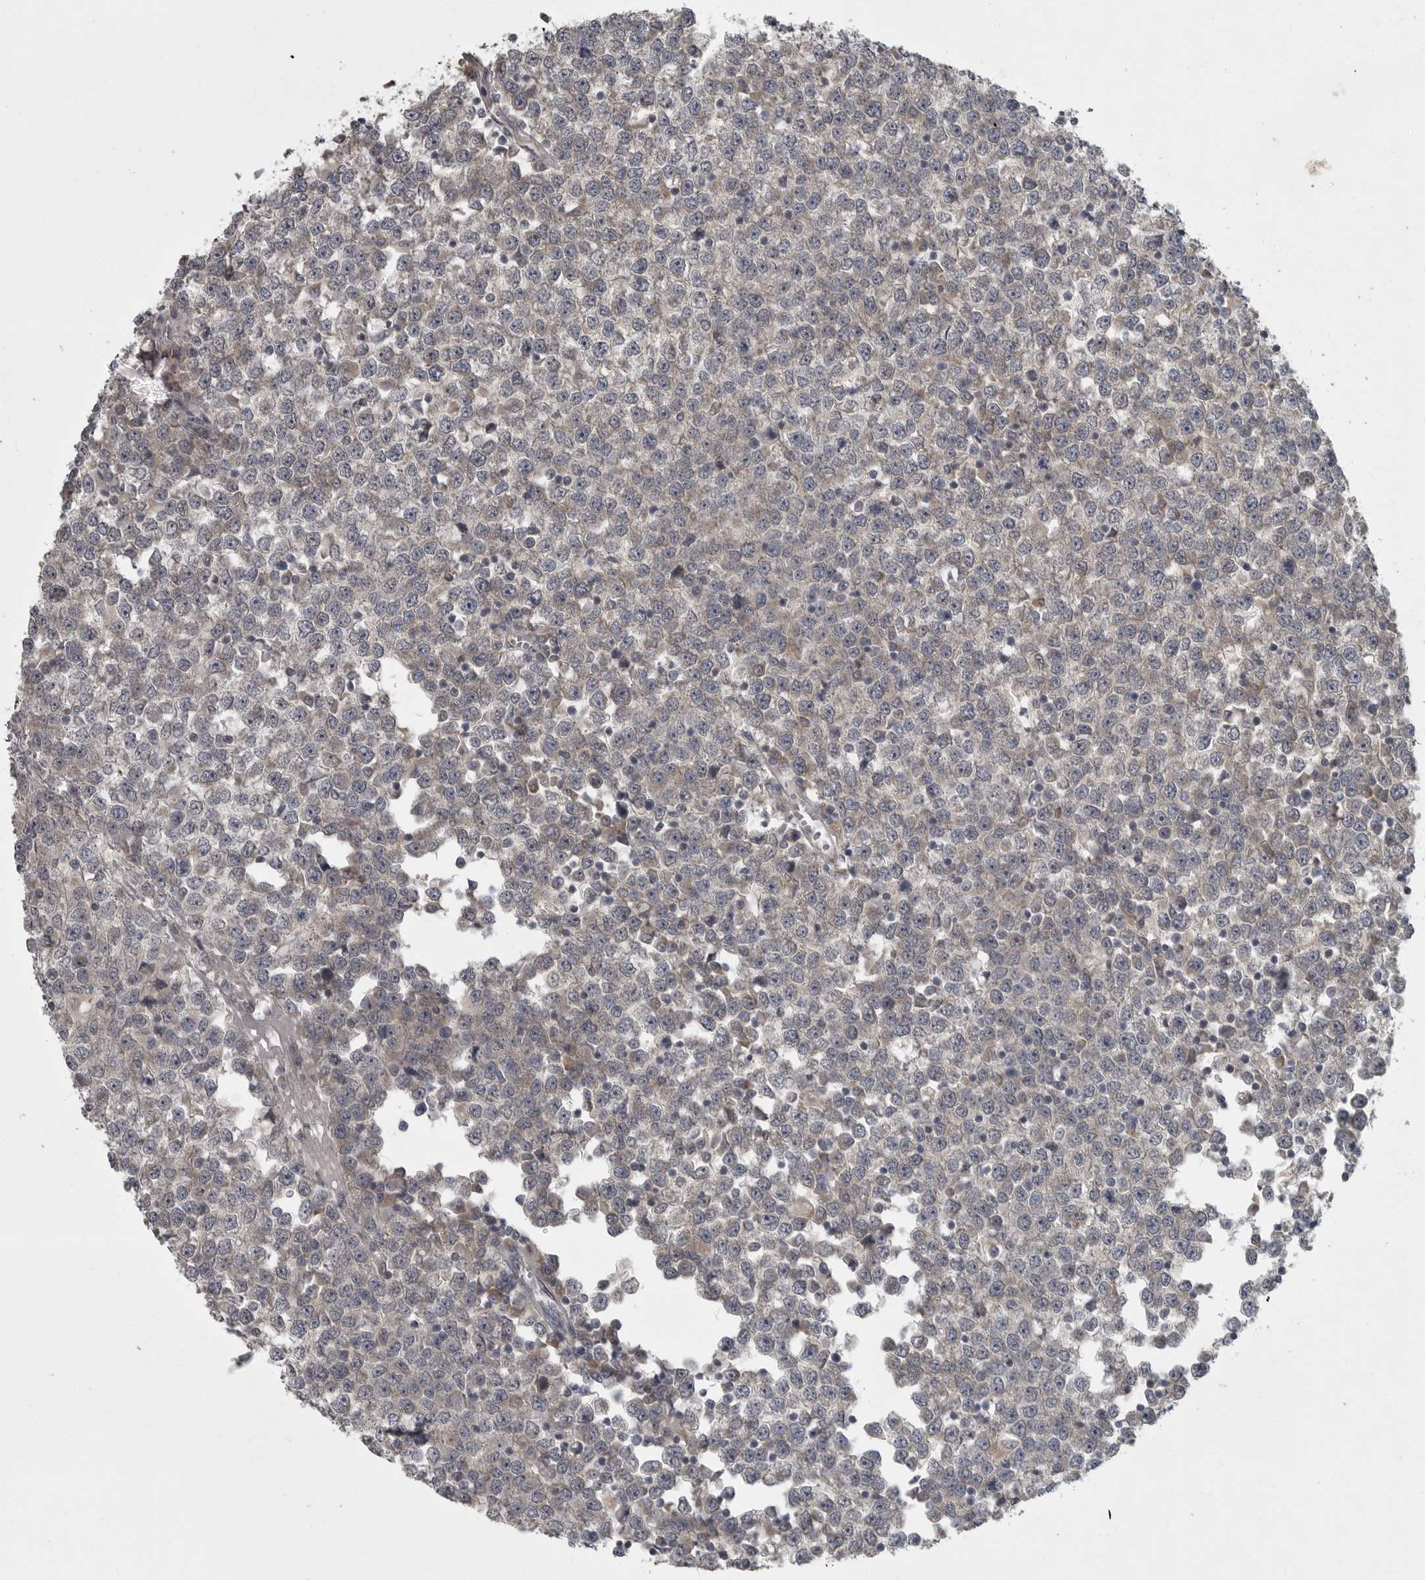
{"staining": {"intensity": "weak", "quantity": "<25%", "location": "cytoplasmic/membranous"}, "tissue": "testis cancer", "cell_type": "Tumor cells", "image_type": "cancer", "snomed": [{"axis": "morphology", "description": "Seminoma, NOS"}, {"axis": "topography", "description": "Testis"}], "caption": "Protein analysis of testis cancer (seminoma) exhibits no significant staining in tumor cells. The staining is performed using DAB (3,3'-diaminobenzidine) brown chromogen with nuclei counter-stained in using hematoxylin.", "gene": "PHF13", "patient": {"sex": "male", "age": 65}}